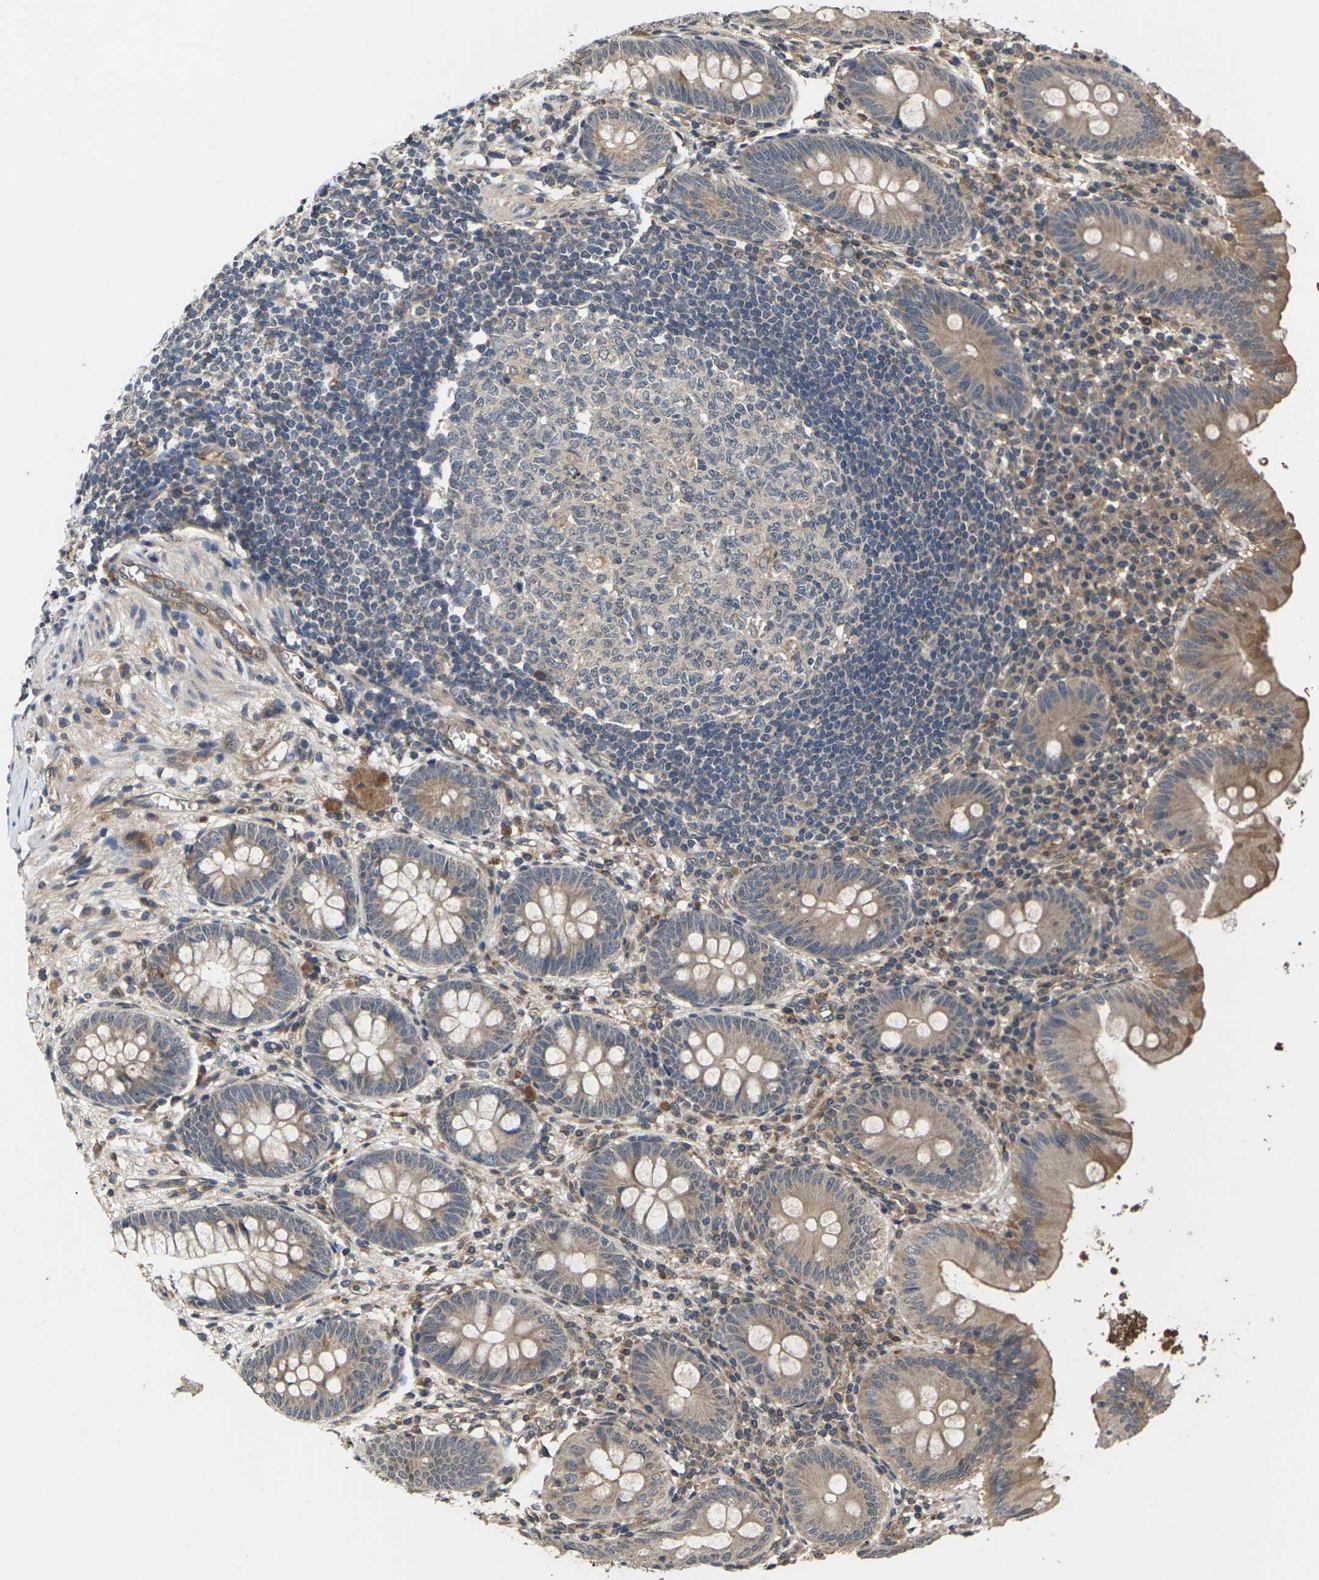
{"staining": {"intensity": "moderate", "quantity": ">75%", "location": "cytoplasmic/membranous"}, "tissue": "appendix", "cell_type": "Glandular cells", "image_type": "normal", "snomed": [{"axis": "morphology", "description": "Normal tissue, NOS"}, {"axis": "topography", "description": "Appendix"}], "caption": "Appendix stained with DAB immunohistochemistry reveals medium levels of moderate cytoplasmic/membranous staining in about >75% of glandular cells.", "gene": "DKK2", "patient": {"sex": "male", "age": 56}}